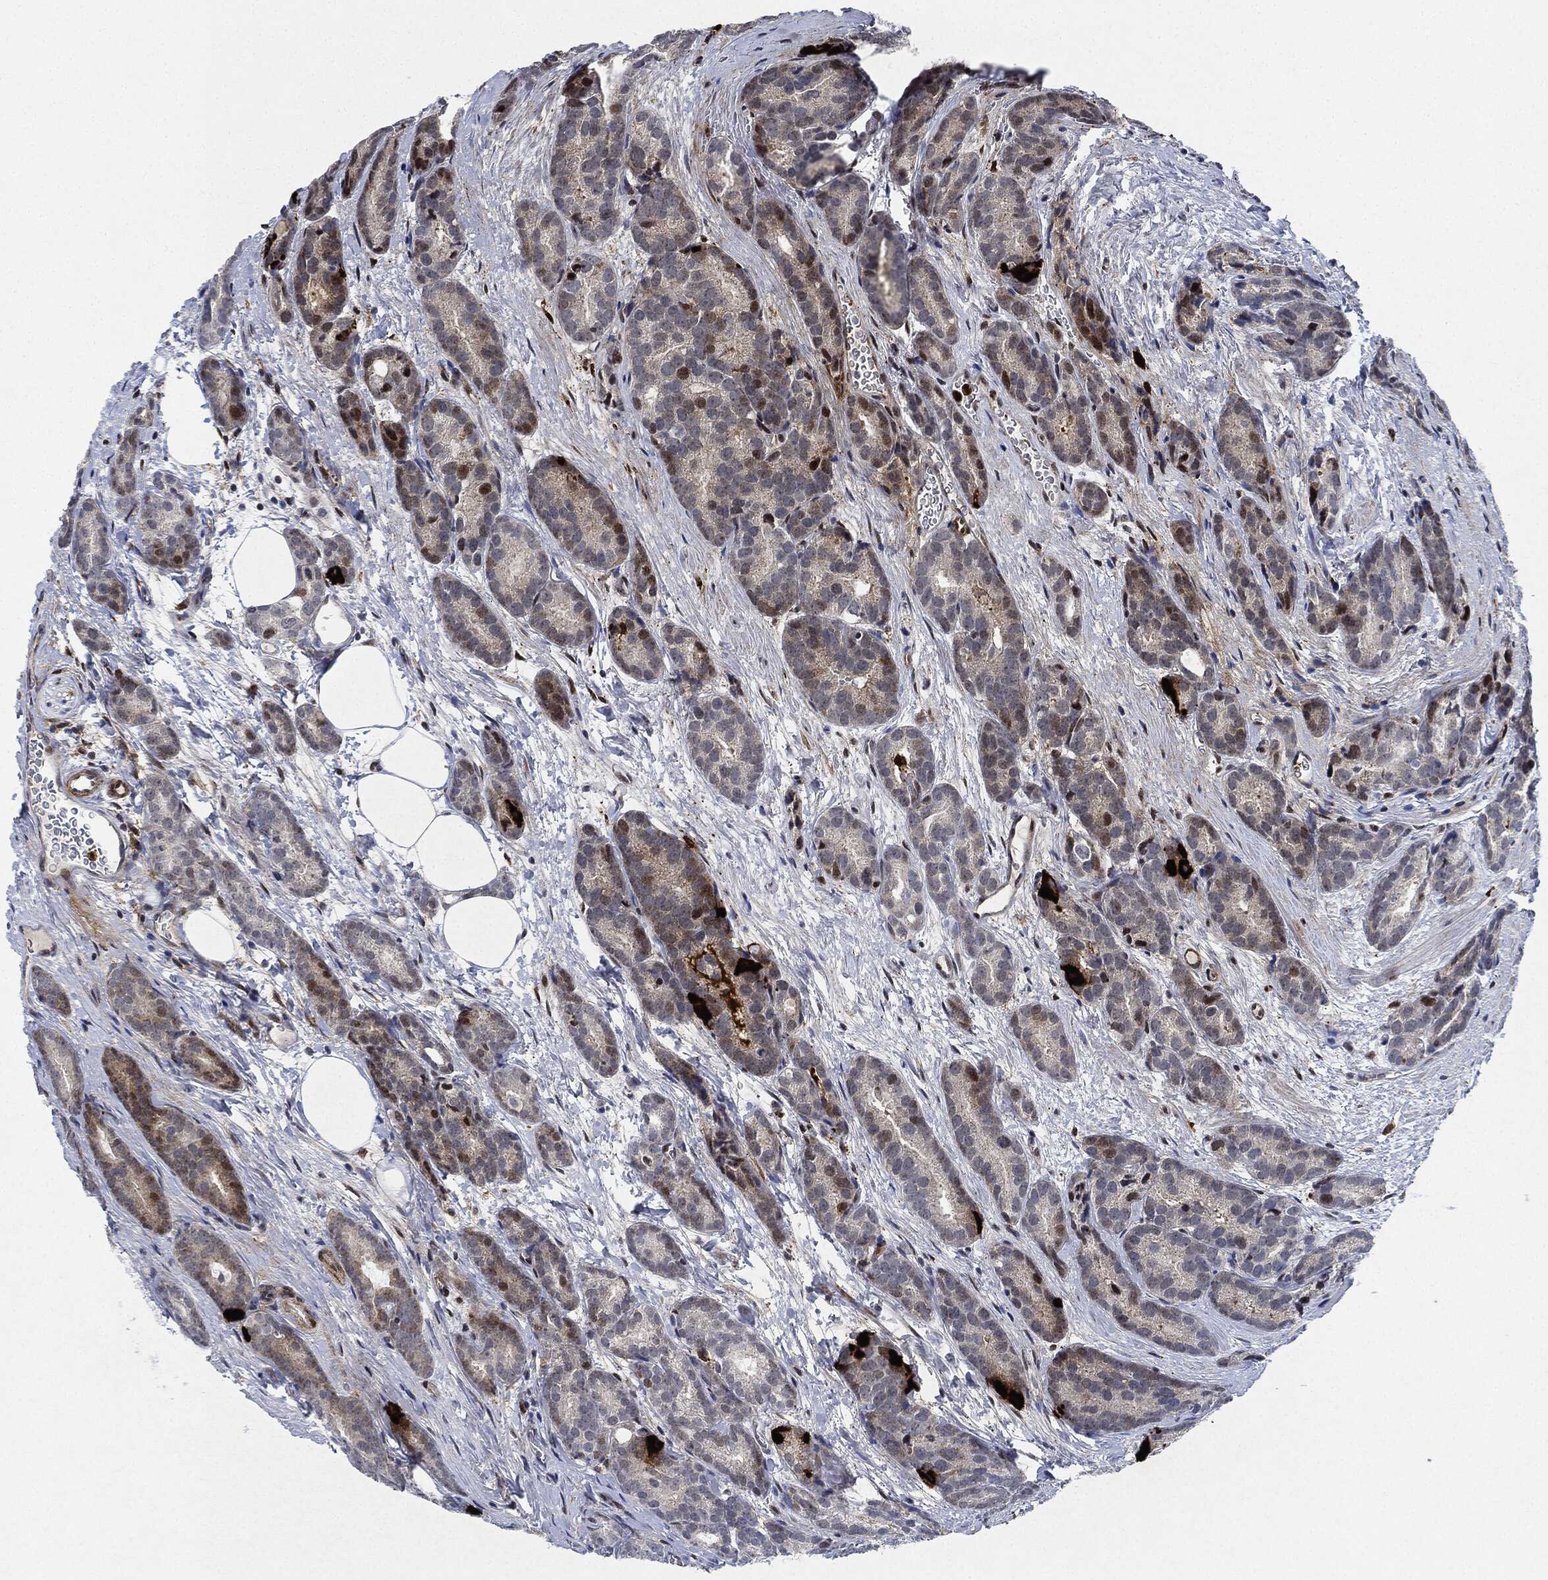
{"staining": {"intensity": "strong", "quantity": "<25%", "location": "nuclear"}, "tissue": "prostate cancer", "cell_type": "Tumor cells", "image_type": "cancer", "snomed": [{"axis": "morphology", "description": "Adenocarcinoma, NOS"}, {"axis": "topography", "description": "Prostate"}], "caption": "IHC (DAB (3,3'-diaminobenzidine)) staining of human prostate adenocarcinoma demonstrates strong nuclear protein staining in approximately <25% of tumor cells.", "gene": "NANOS3", "patient": {"sex": "male", "age": 71}}